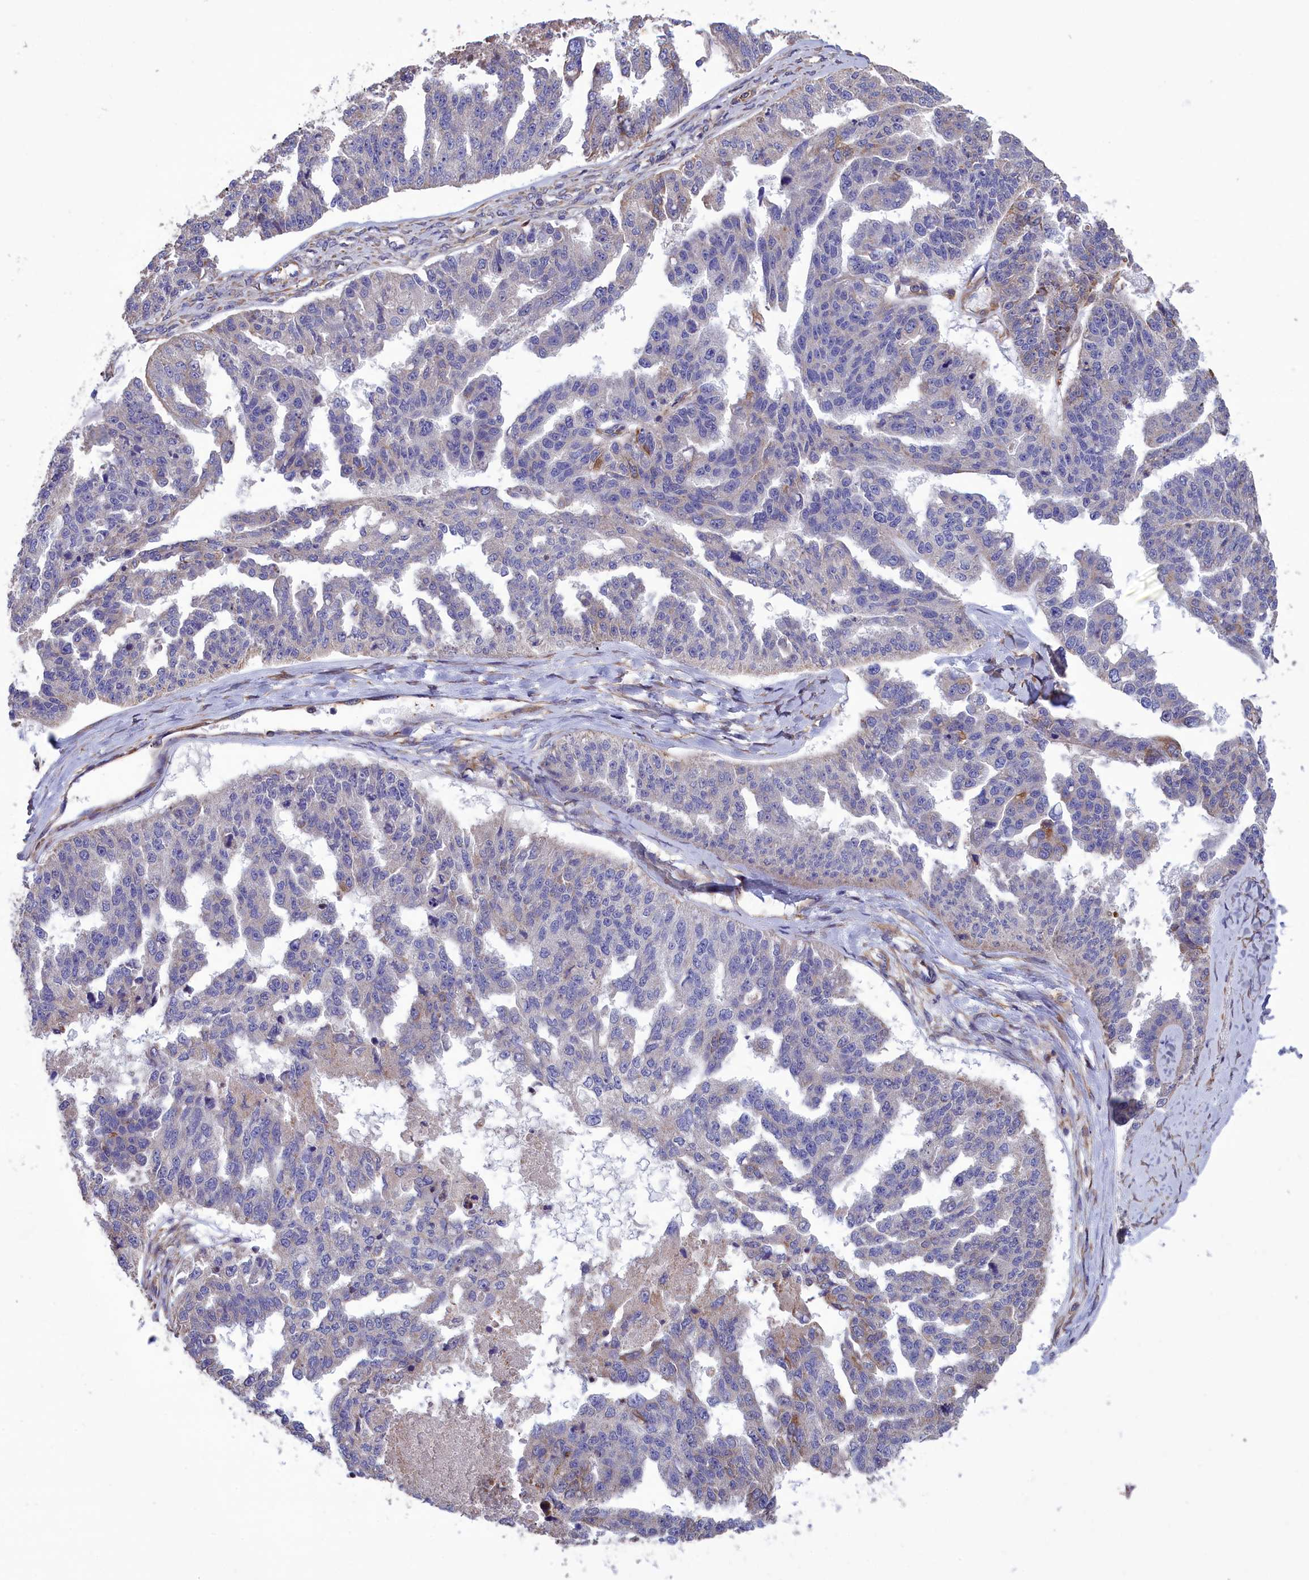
{"staining": {"intensity": "negative", "quantity": "none", "location": "none"}, "tissue": "ovarian cancer", "cell_type": "Tumor cells", "image_type": "cancer", "snomed": [{"axis": "morphology", "description": "Cystadenocarcinoma, serous, NOS"}, {"axis": "topography", "description": "Ovary"}], "caption": "Immunohistochemistry histopathology image of neoplastic tissue: human ovarian serous cystadenocarcinoma stained with DAB (3,3'-diaminobenzidine) reveals no significant protein expression in tumor cells.", "gene": "AMDHD2", "patient": {"sex": "female", "age": 58}}